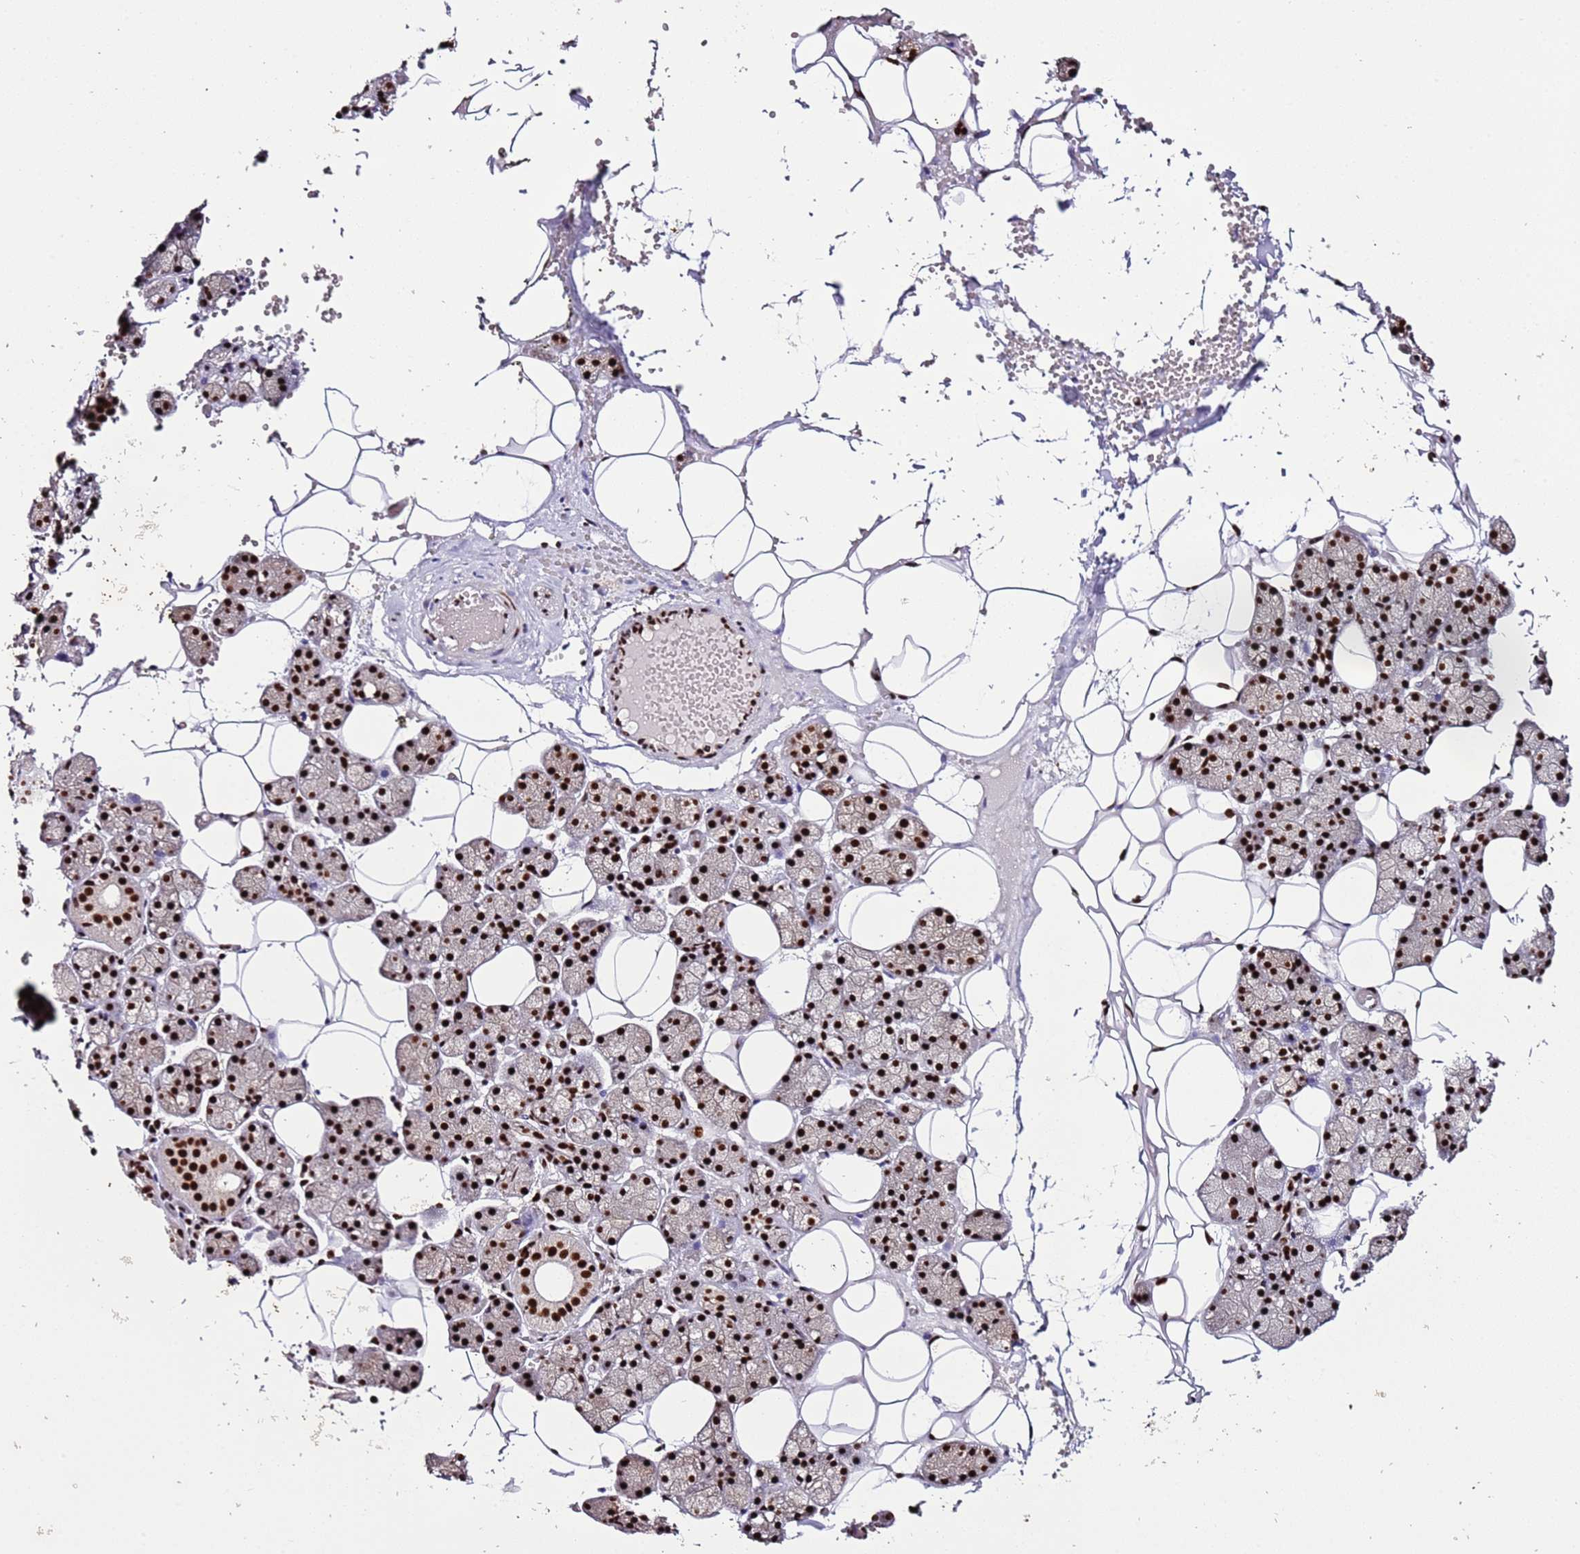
{"staining": {"intensity": "strong", "quantity": ">75%", "location": "nuclear"}, "tissue": "salivary gland", "cell_type": "Glandular cells", "image_type": "normal", "snomed": [{"axis": "morphology", "description": "Normal tissue, NOS"}, {"axis": "topography", "description": "Salivary gland"}], "caption": "Immunohistochemical staining of normal salivary gland reveals high levels of strong nuclear expression in about >75% of glandular cells. The protein of interest is stained brown, and the nuclei are stained in blue (DAB (3,3'-diaminobenzidine) IHC with brightfield microscopy, high magnification).", "gene": "C6orf226", "patient": {"sex": "female", "age": 33}}